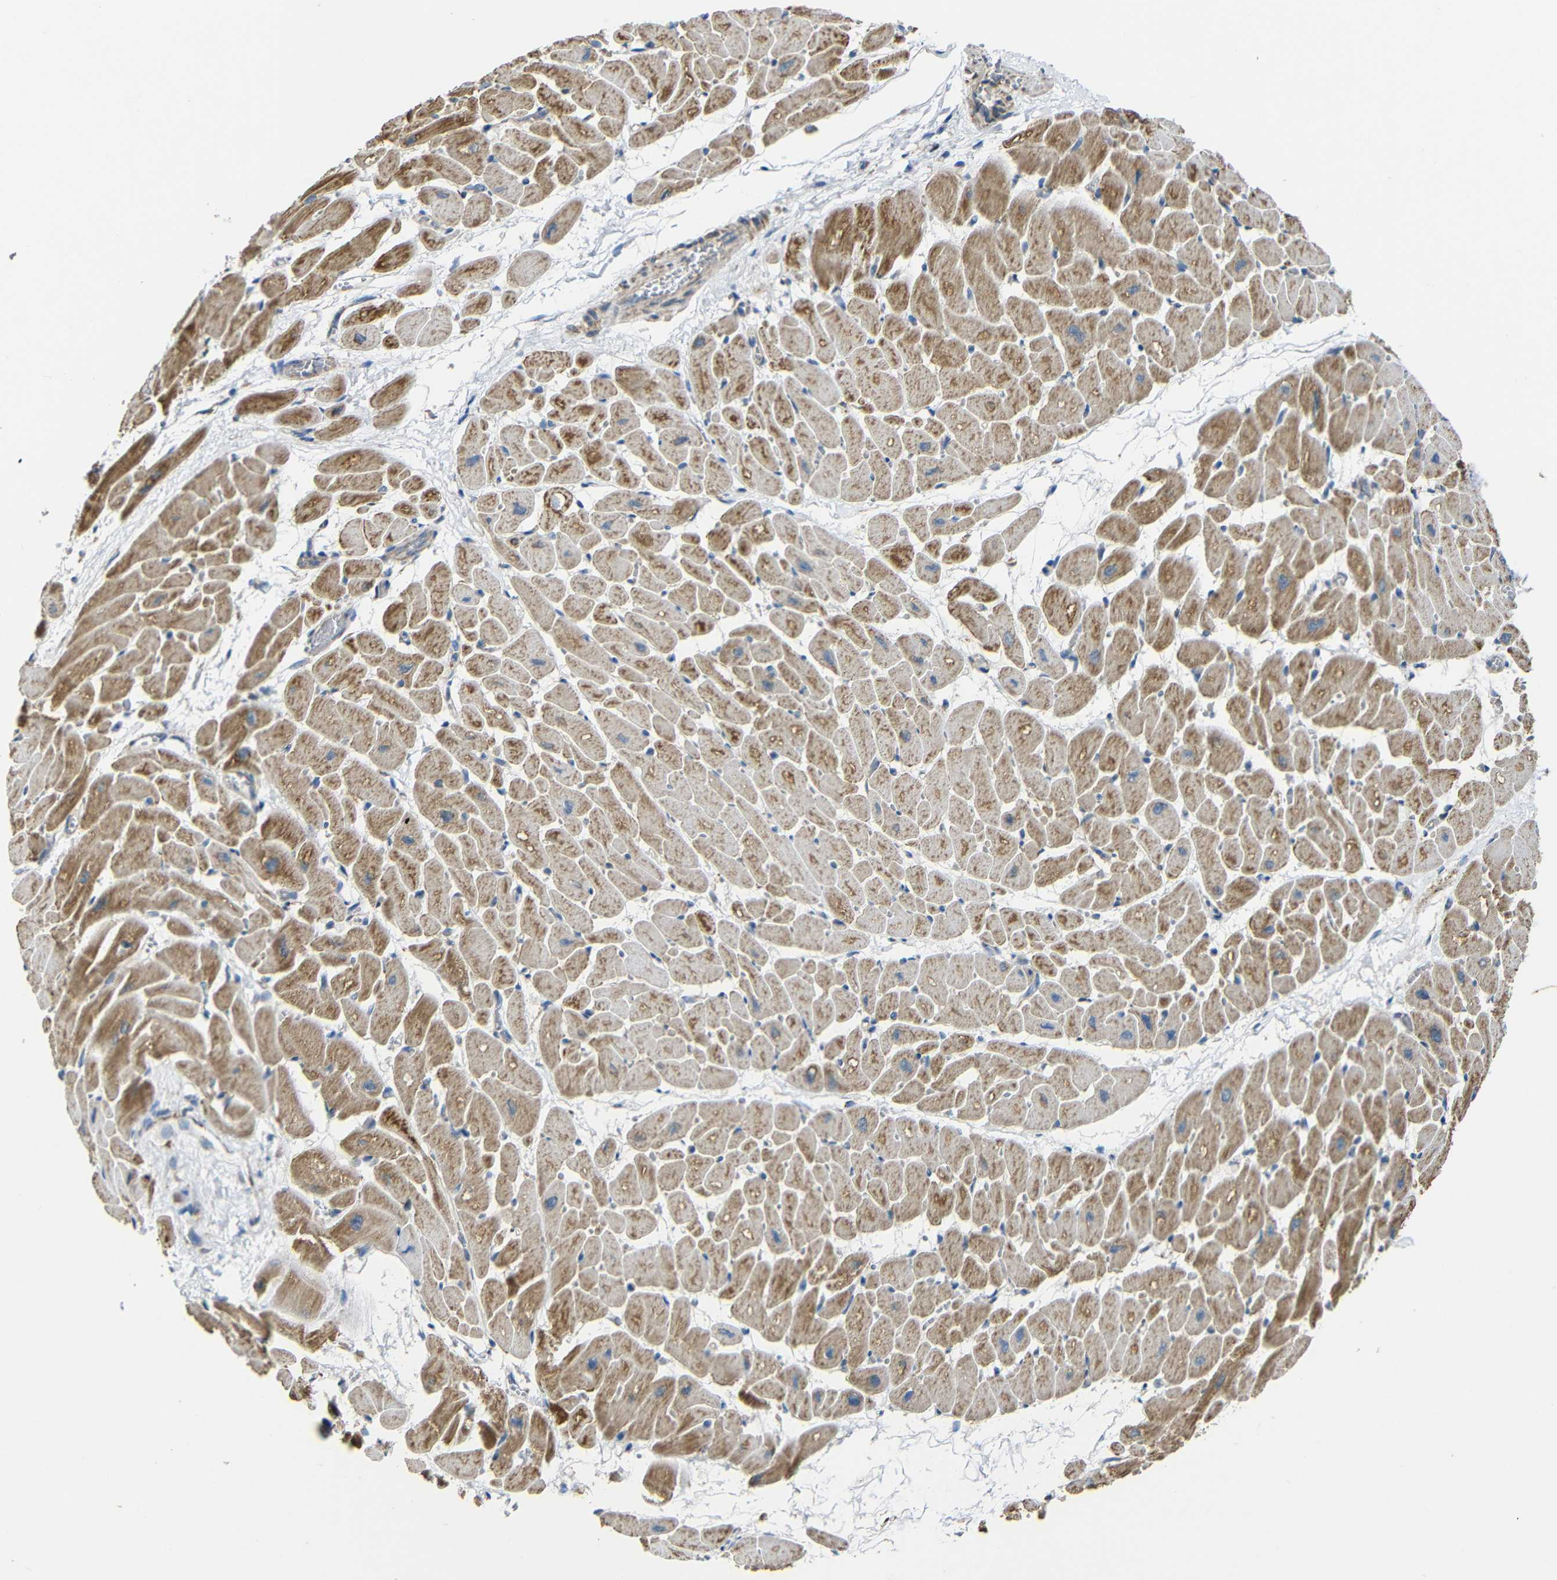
{"staining": {"intensity": "moderate", "quantity": ">75%", "location": "cytoplasmic/membranous"}, "tissue": "heart muscle", "cell_type": "Cardiomyocytes", "image_type": "normal", "snomed": [{"axis": "morphology", "description": "Normal tissue, NOS"}, {"axis": "topography", "description": "Heart"}], "caption": "Cardiomyocytes show medium levels of moderate cytoplasmic/membranous expression in approximately >75% of cells in normal heart muscle.", "gene": "NR3C2", "patient": {"sex": "male", "age": 45}}